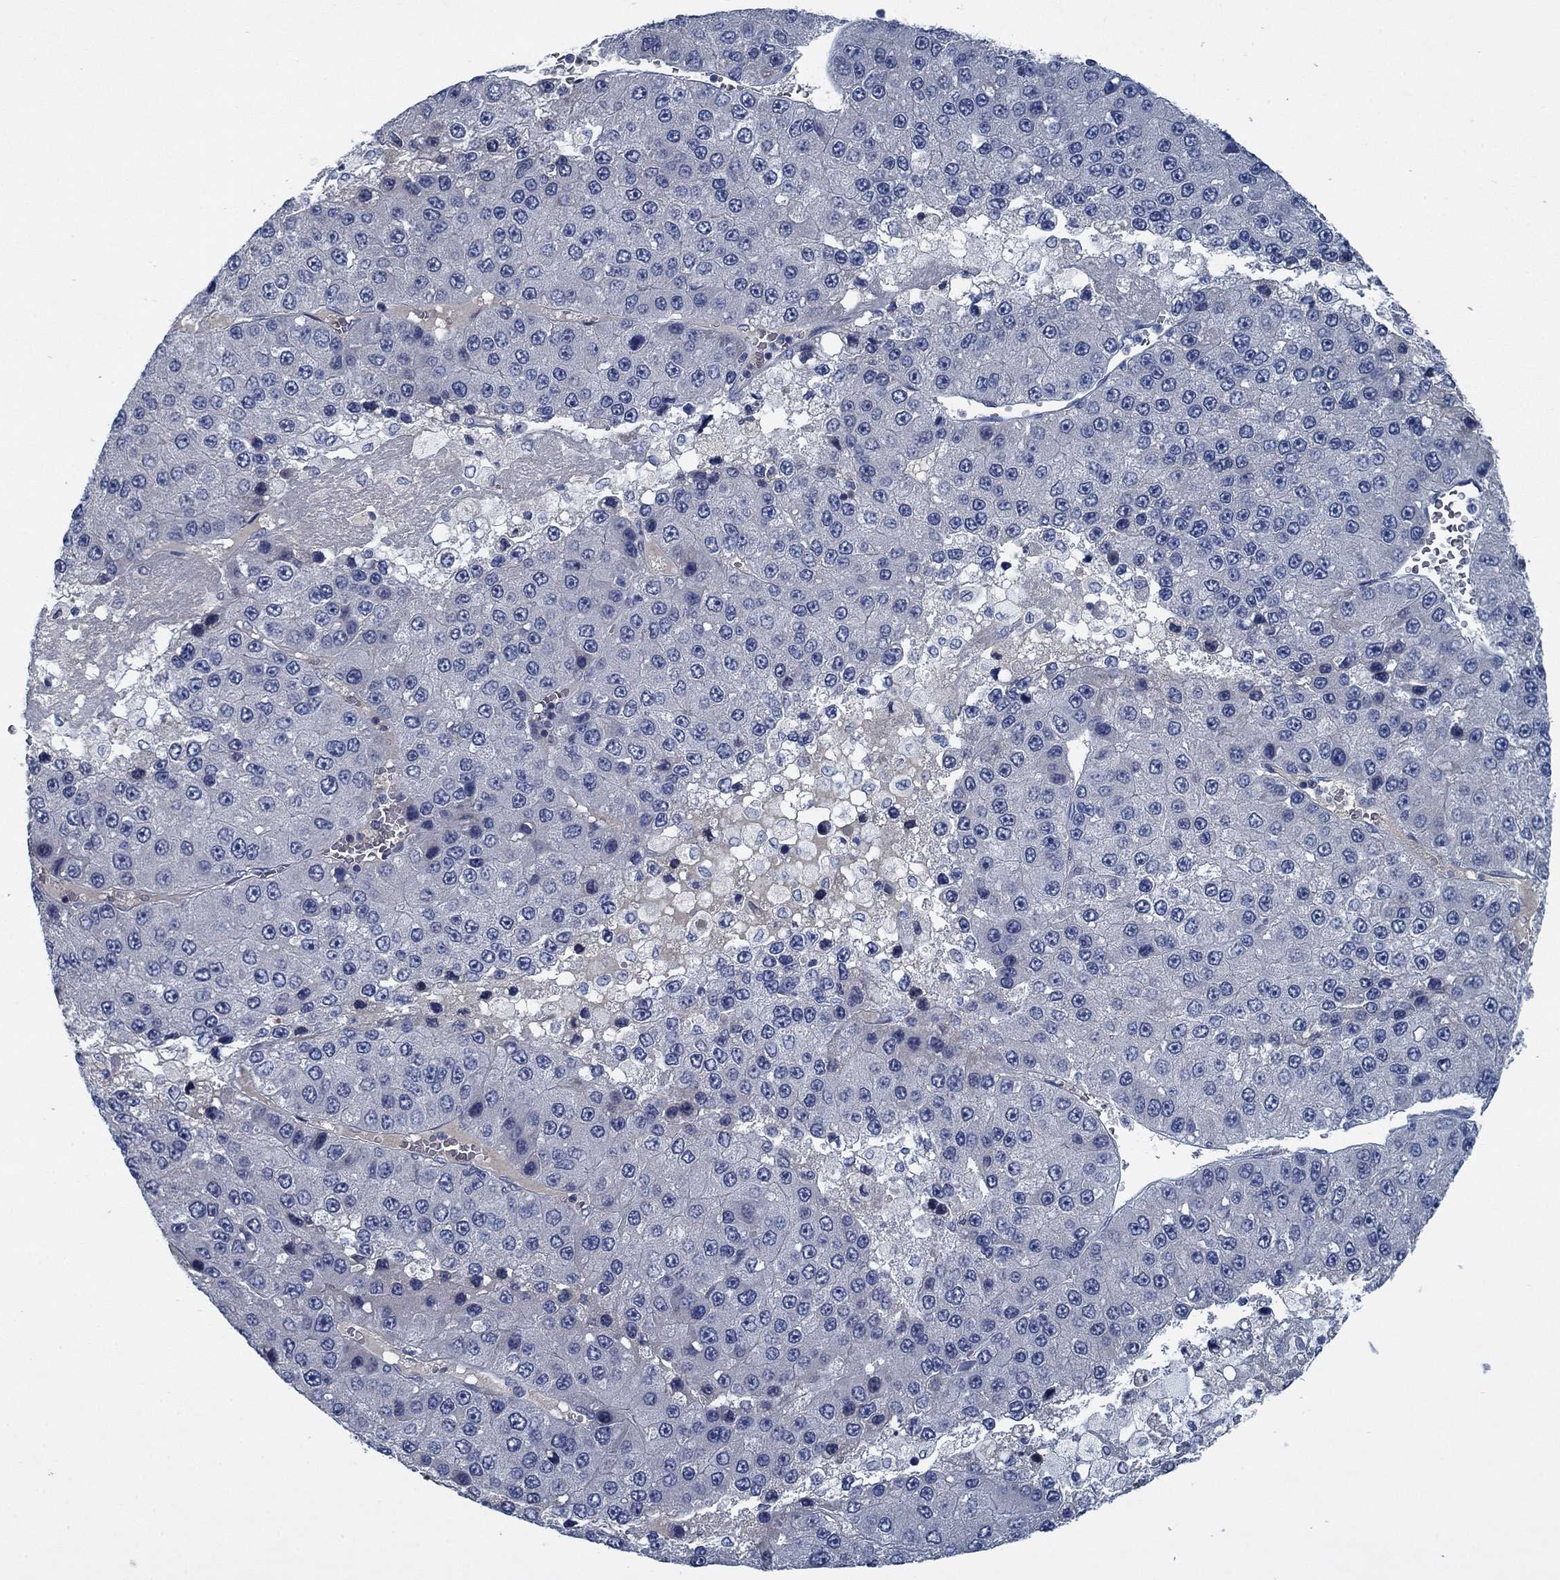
{"staining": {"intensity": "negative", "quantity": "none", "location": "none"}, "tissue": "liver cancer", "cell_type": "Tumor cells", "image_type": "cancer", "snomed": [{"axis": "morphology", "description": "Carcinoma, Hepatocellular, NOS"}, {"axis": "topography", "description": "Liver"}], "caption": "Immunohistochemistry image of neoplastic tissue: hepatocellular carcinoma (liver) stained with DAB reveals no significant protein positivity in tumor cells.", "gene": "PNMA8A", "patient": {"sex": "female", "age": 73}}